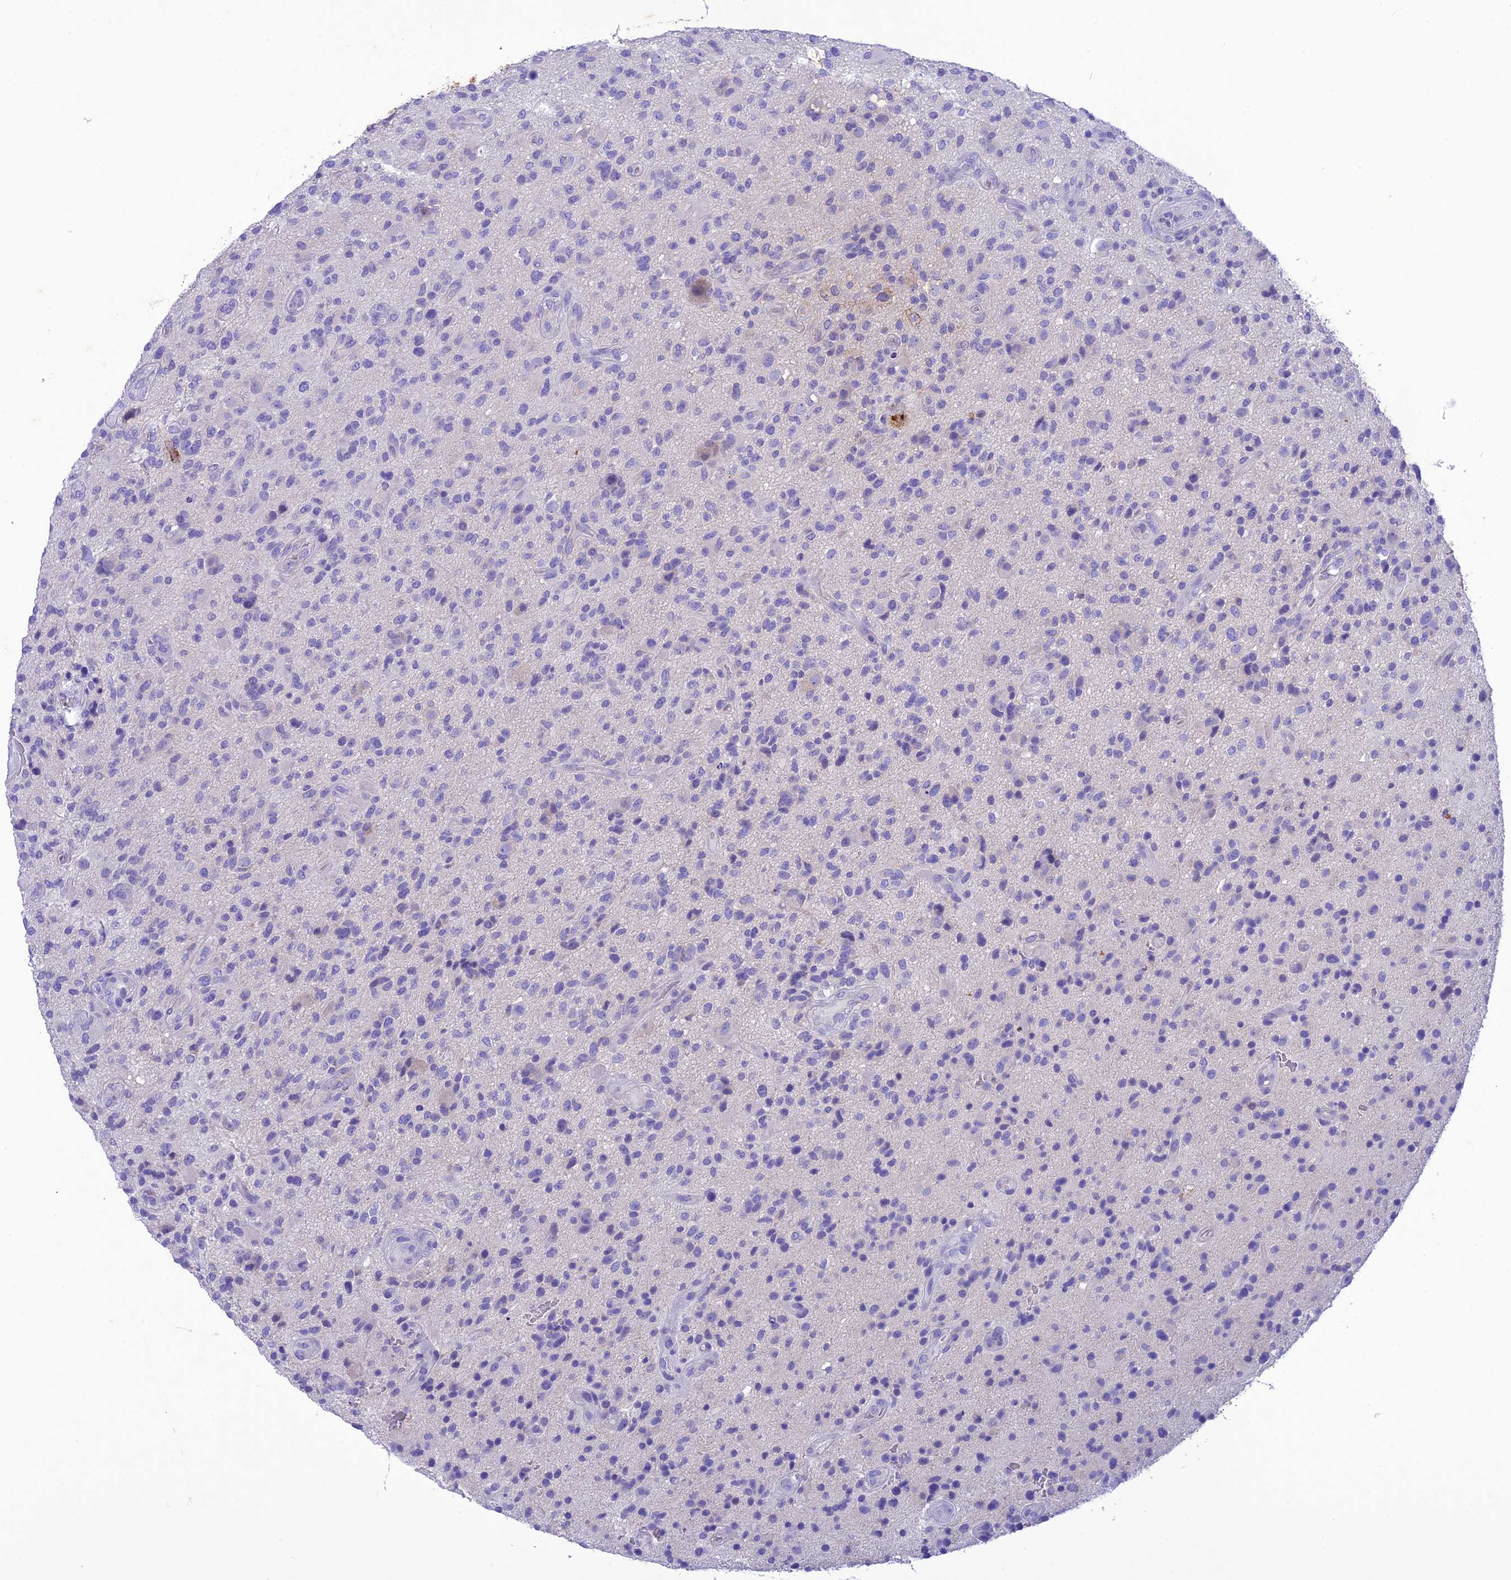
{"staining": {"intensity": "negative", "quantity": "none", "location": "none"}, "tissue": "glioma", "cell_type": "Tumor cells", "image_type": "cancer", "snomed": [{"axis": "morphology", "description": "Glioma, malignant, High grade"}, {"axis": "topography", "description": "Brain"}], "caption": "This is a photomicrograph of immunohistochemistry staining of glioma, which shows no positivity in tumor cells. The staining was performed using DAB (3,3'-diaminobenzidine) to visualize the protein expression in brown, while the nuclei were stained in blue with hematoxylin (Magnification: 20x).", "gene": "VPS52", "patient": {"sex": "male", "age": 47}}